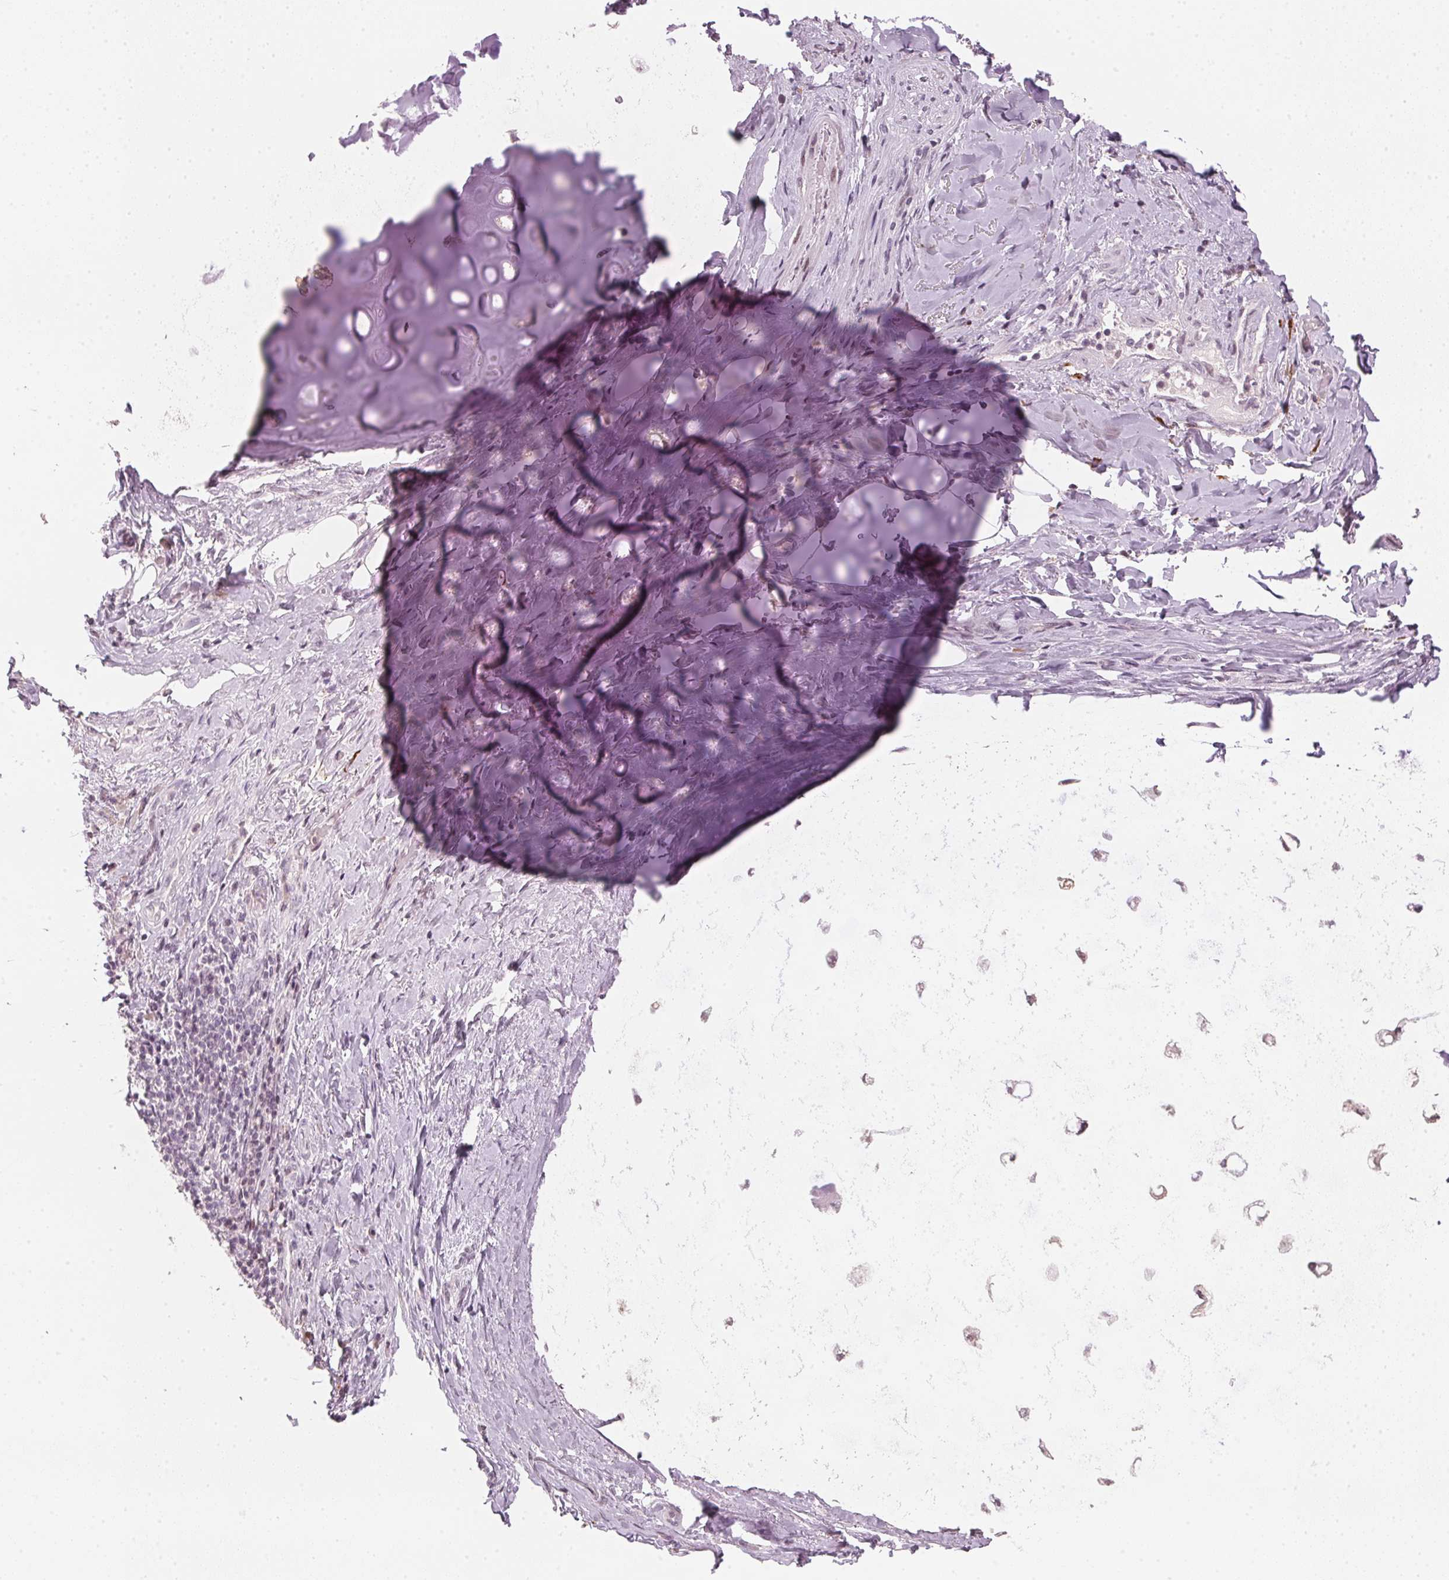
{"staining": {"intensity": "negative", "quantity": "none", "location": "none"}, "tissue": "soft tissue", "cell_type": "Chondrocytes", "image_type": "normal", "snomed": [{"axis": "morphology", "description": "Normal tissue, NOS"}, {"axis": "topography", "description": "Cartilage tissue"}, {"axis": "topography", "description": "Bronchus"}], "caption": "Immunohistochemical staining of unremarkable human soft tissue exhibits no significant positivity in chondrocytes.", "gene": "SFRP4", "patient": {"sex": "male", "age": 64}}